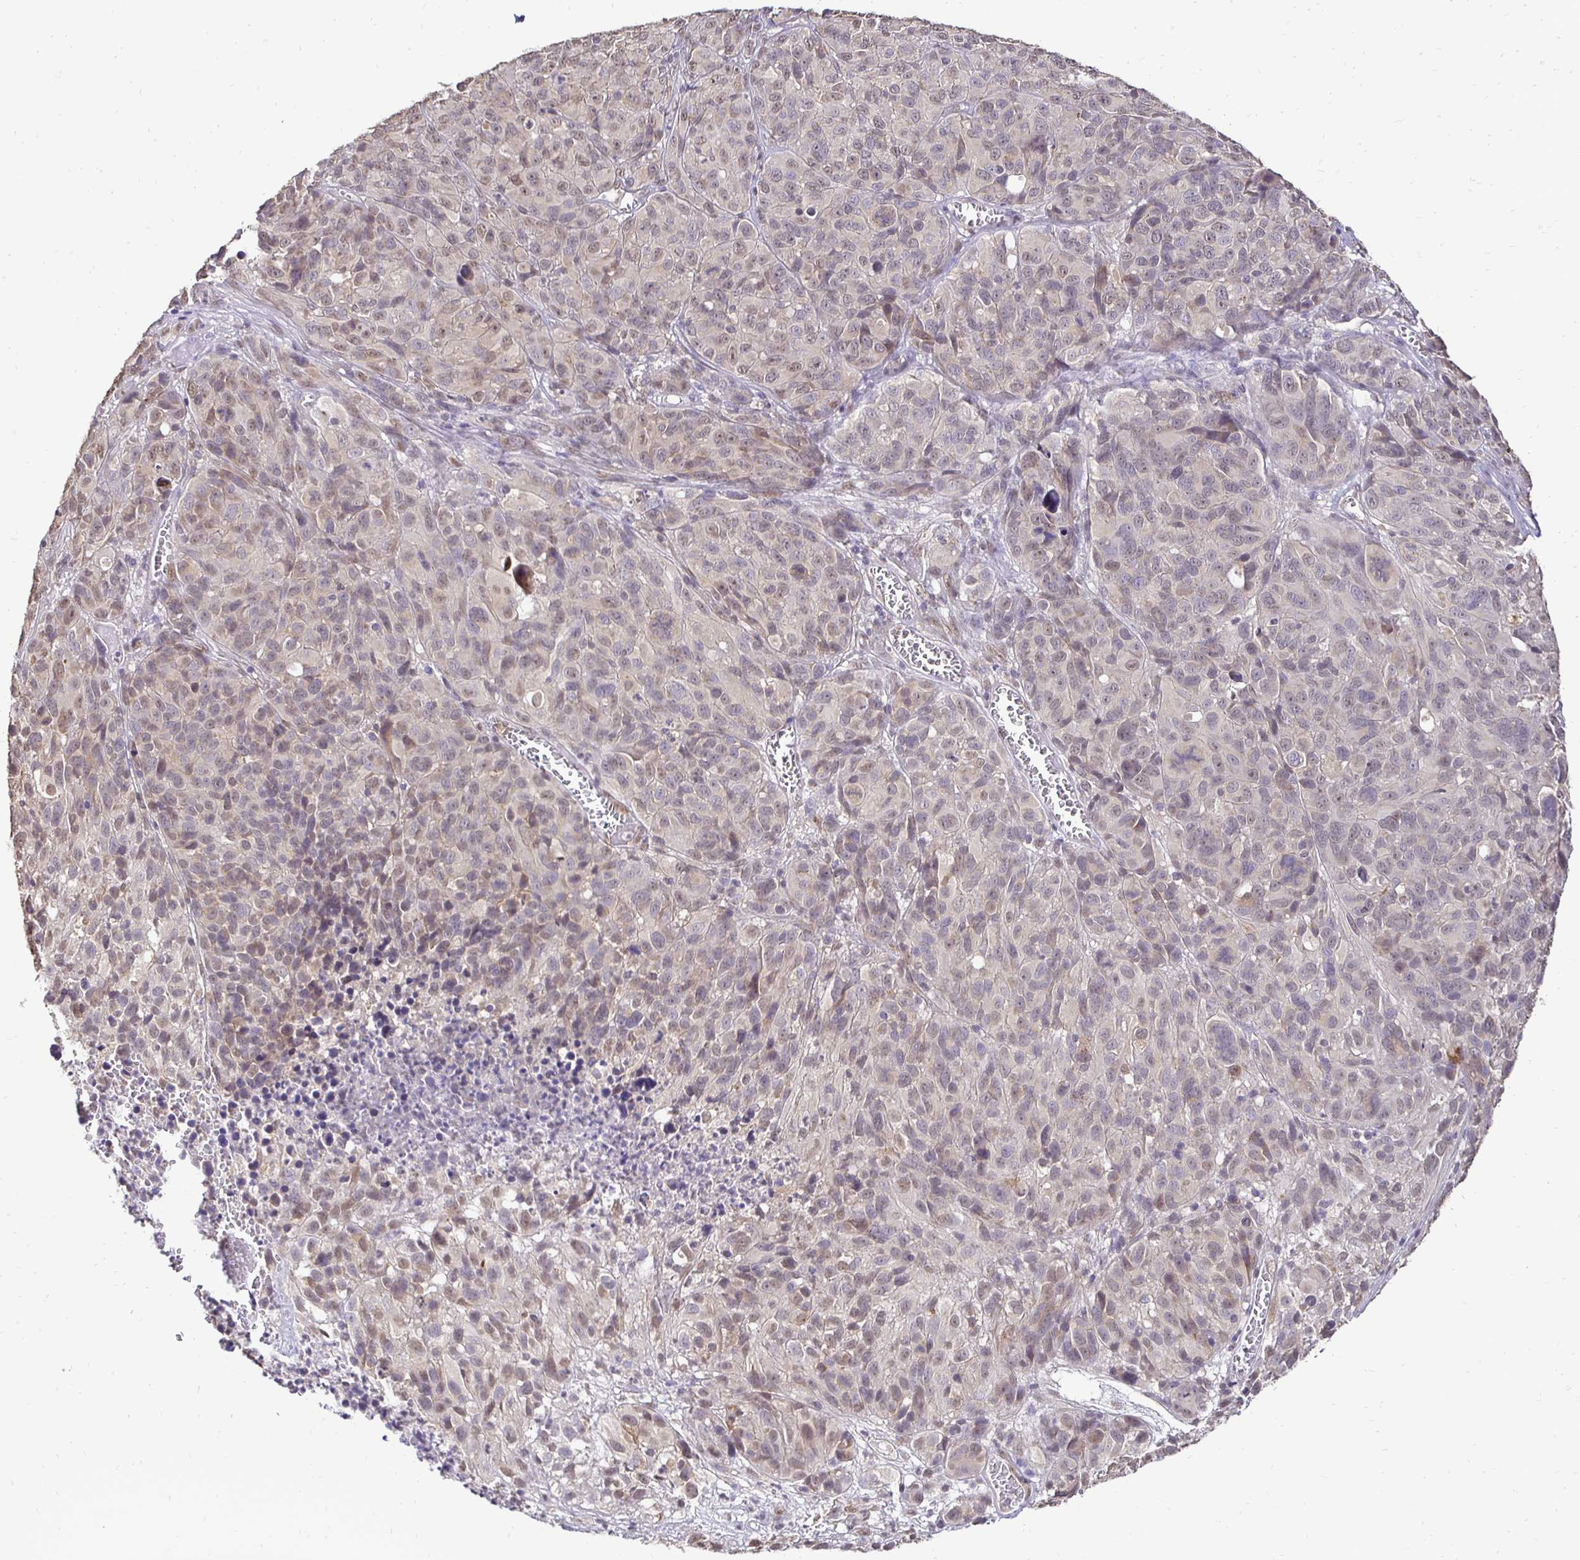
{"staining": {"intensity": "weak", "quantity": "25%-75%", "location": "nuclear"}, "tissue": "melanoma", "cell_type": "Tumor cells", "image_type": "cancer", "snomed": [{"axis": "morphology", "description": "Malignant melanoma, NOS"}, {"axis": "topography", "description": "Skin"}], "caption": "Protein analysis of melanoma tissue demonstrates weak nuclear expression in about 25%-75% of tumor cells.", "gene": "RHEBL1", "patient": {"sex": "male", "age": 51}}